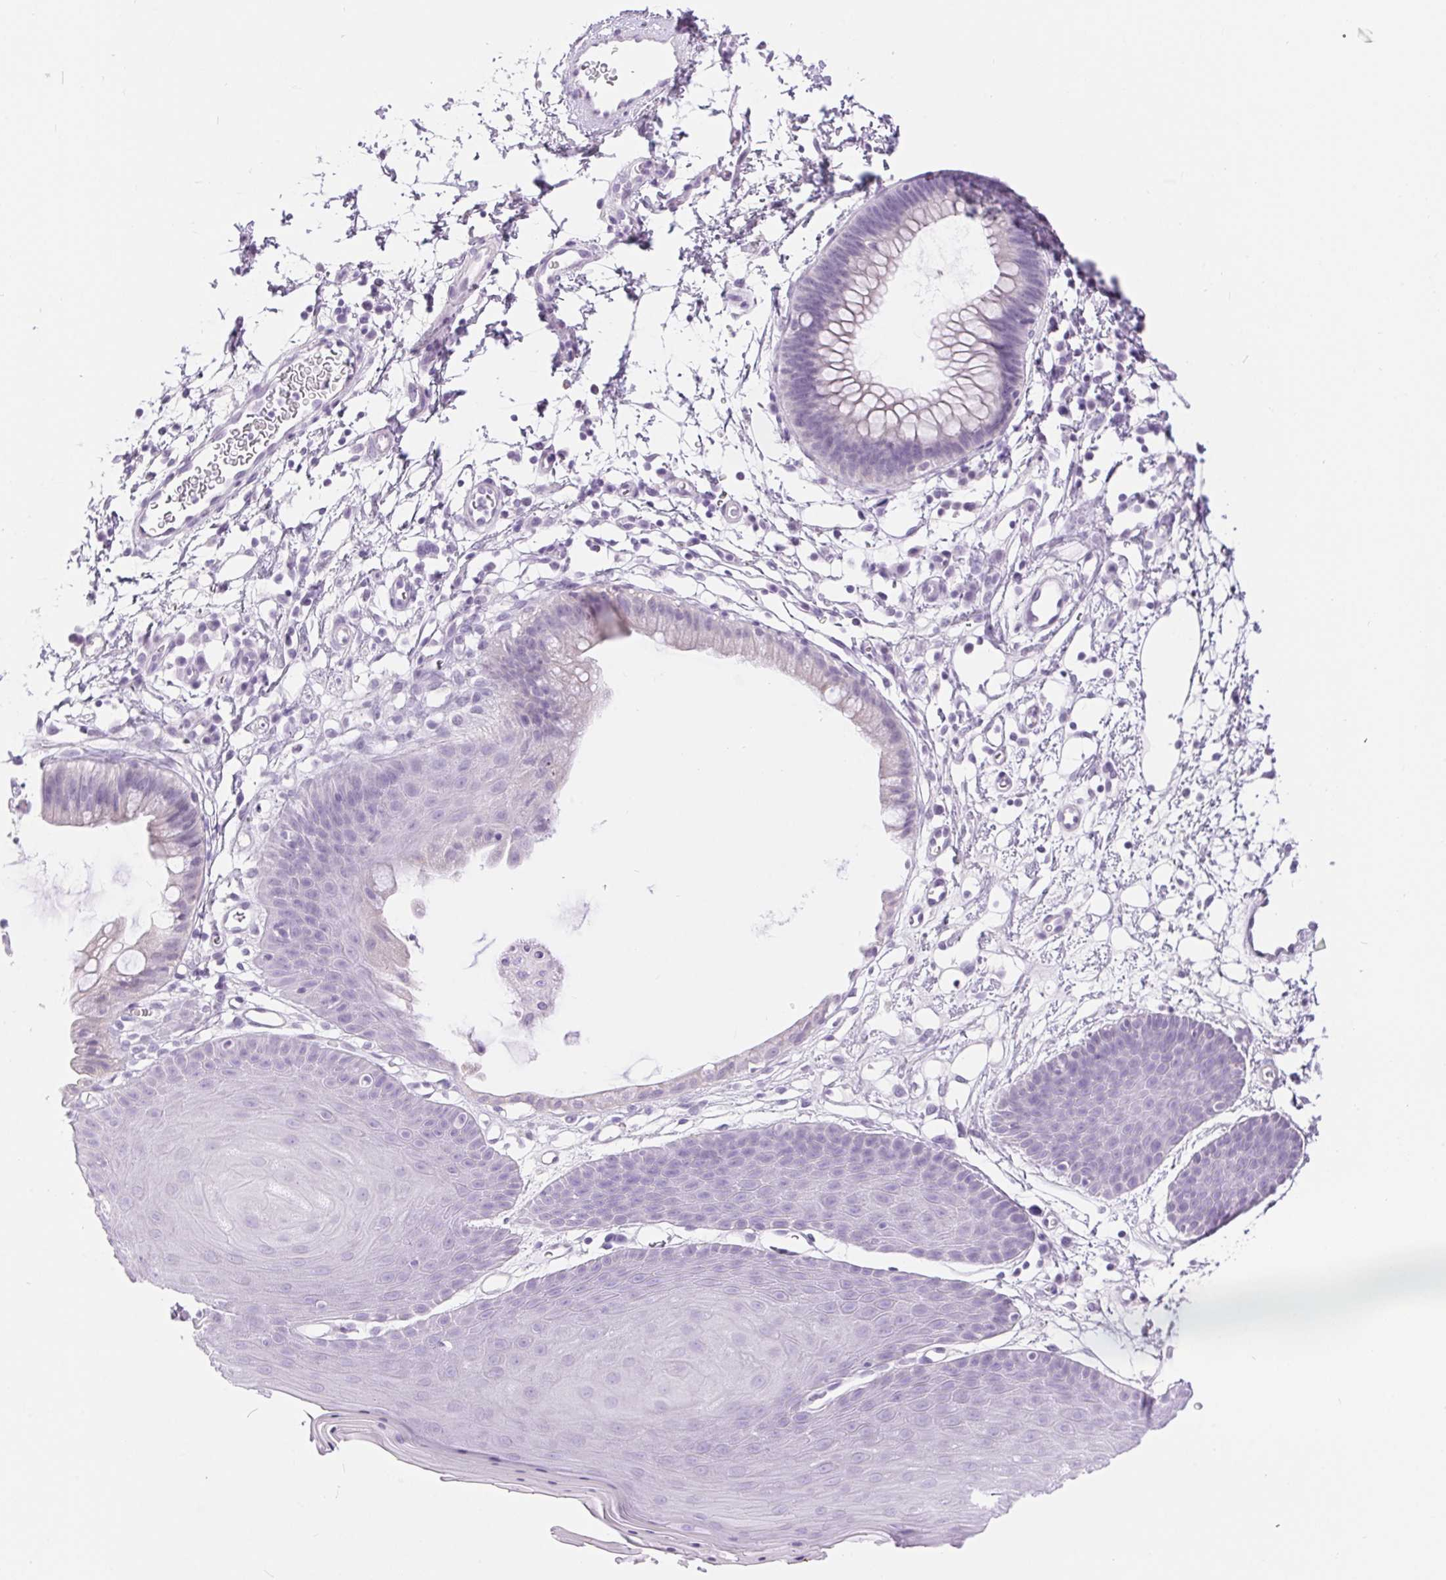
{"staining": {"intensity": "negative", "quantity": "none", "location": "none"}, "tissue": "skin", "cell_type": "Epidermal cells", "image_type": "normal", "snomed": [{"axis": "morphology", "description": "Normal tissue, NOS"}, {"axis": "topography", "description": "Anal"}], "caption": "Immunohistochemistry (IHC) micrograph of unremarkable skin: skin stained with DAB (3,3'-diaminobenzidine) displays no significant protein staining in epidermal cells.", "gene": "XDH", "patient": {"sex": "male", "age": 53}}